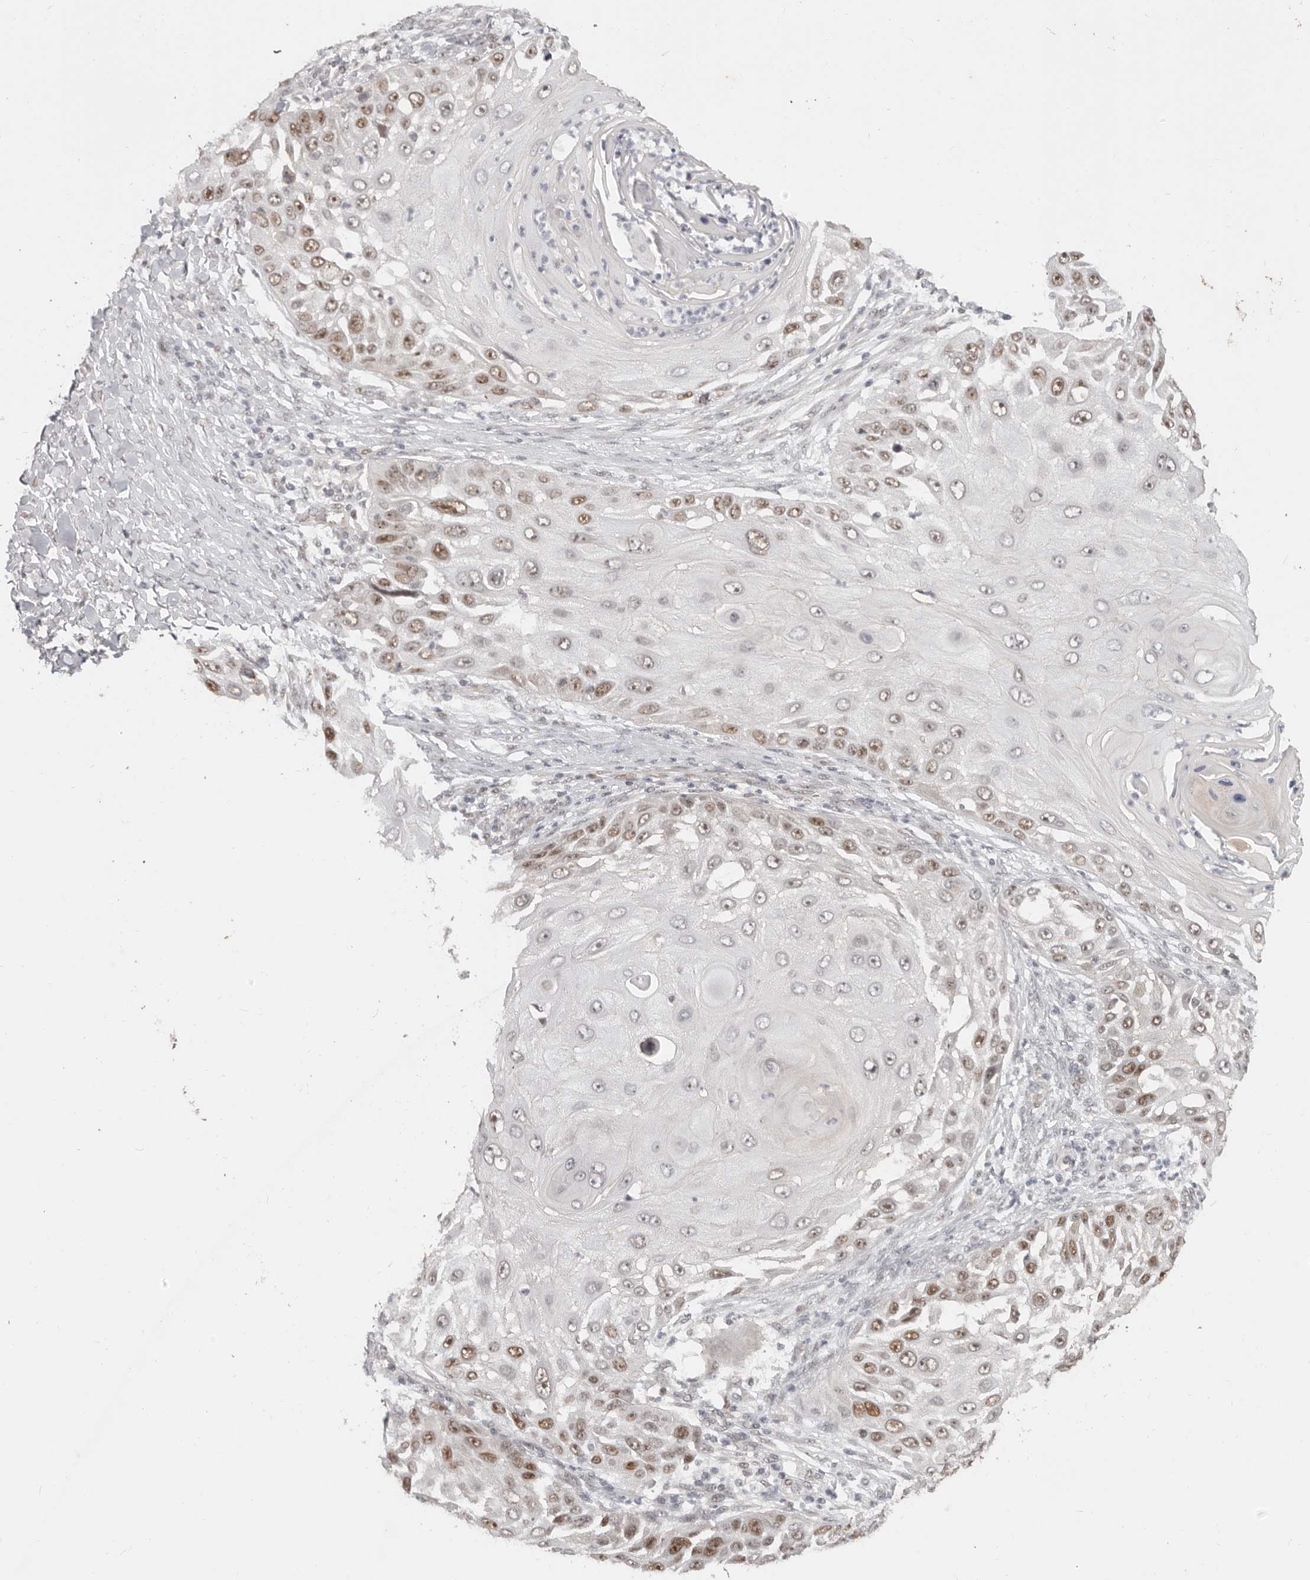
{"staining": {"intensity": "moderate", "quantity": "<25%", "location": "nuclear"}, "tissue": "skin cancer", "cell_type": "Tumor cells", "image_type": "cancer", "snomed": [{"axis": "morphology", "description": "Squamous cell carcinoma, NOS"}, {"axis": "topography", "description": "Skin"}], "caption": "Skin cancer tissue shows moderate nuclear staining in about <25% of tumor cells", "gene": "RFC2", "patient": {"sex": "female", "age": 44}}